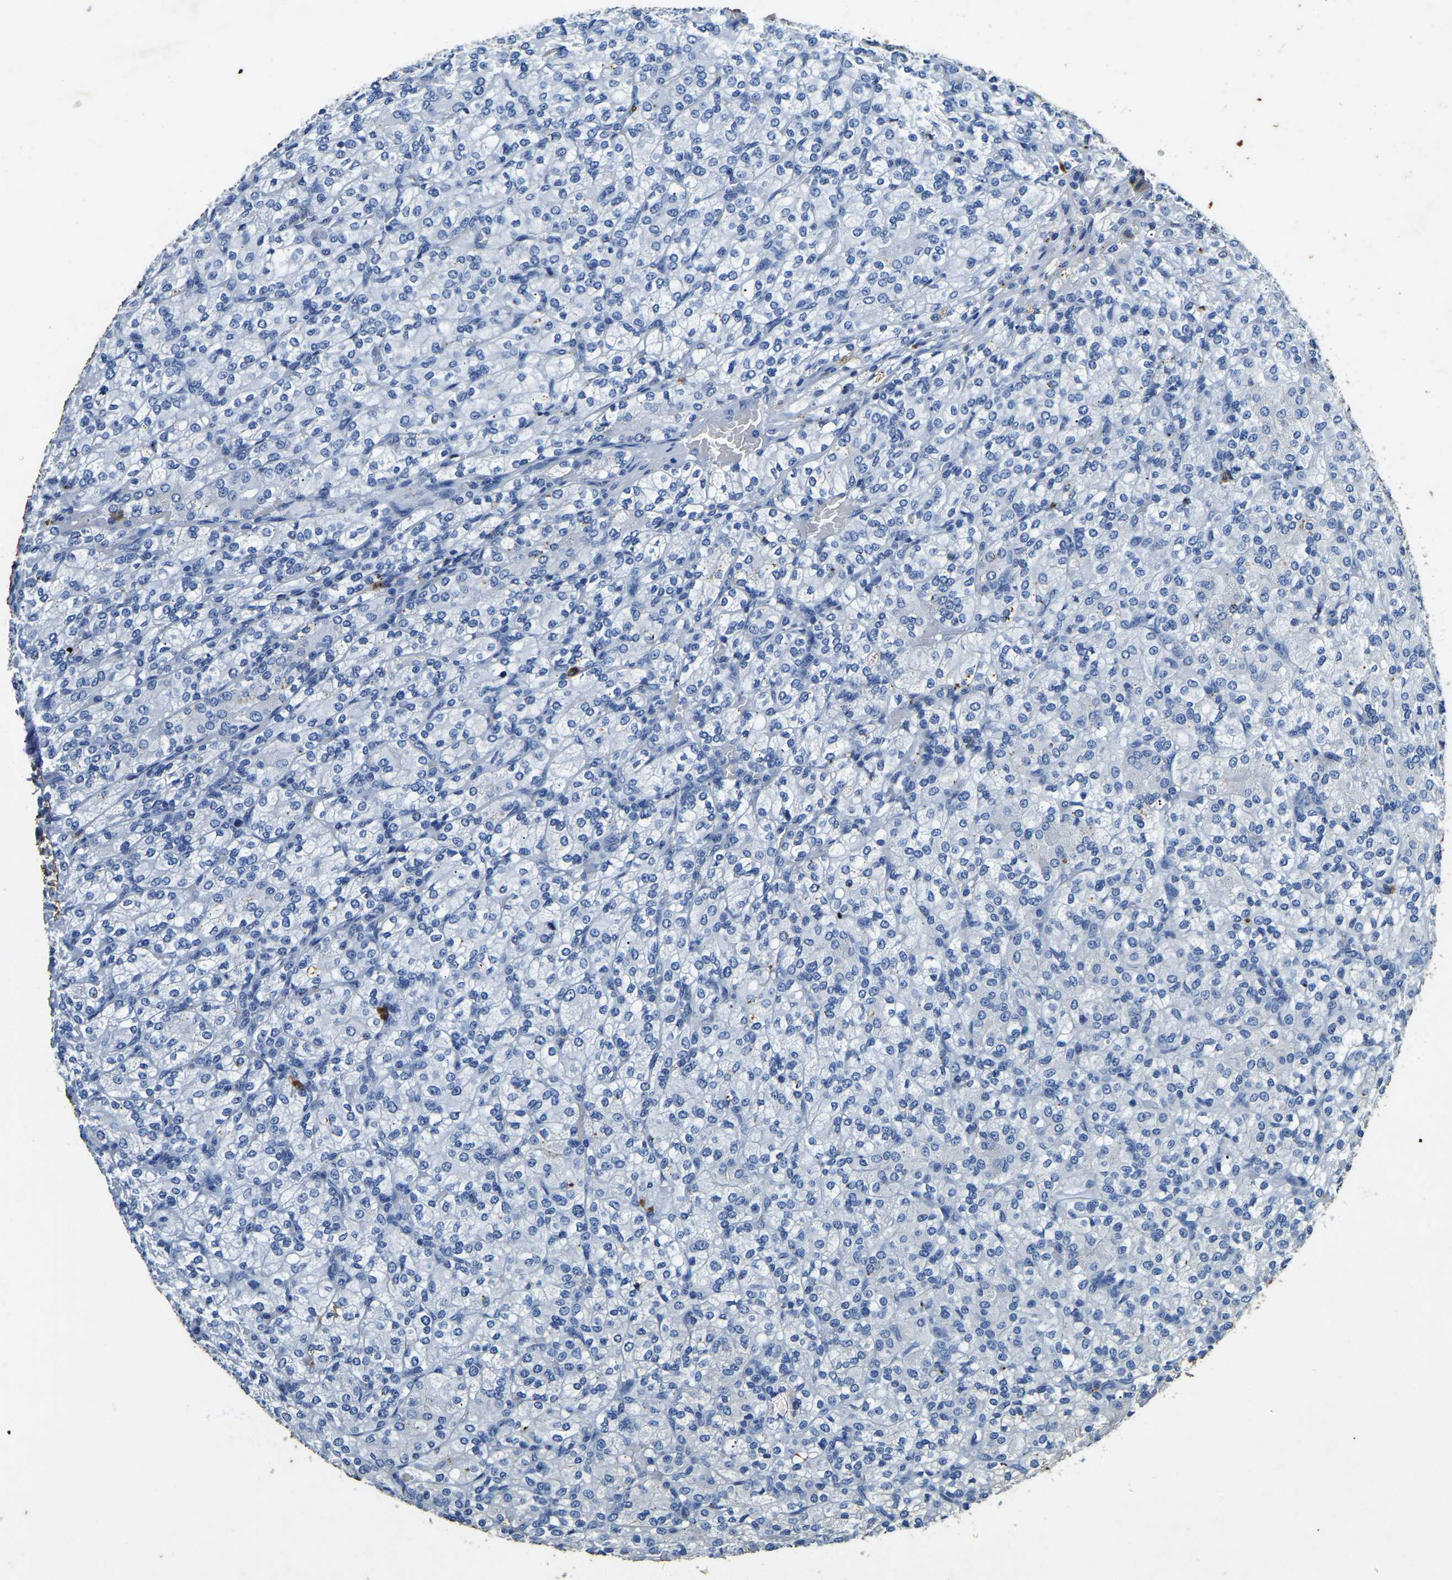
{"staining": {"intensity": "negative", "quantity": "none", "location": "none"}, "tissue": "renal cancer", "cell_type": "Tumor cells", "image_type": "cancer", "snomed": [{"axis": "morphology", "description": "Adenocarcinoma, NOS"}, {"axis": "topography", "description": "Kidney"}], "caption": "IHC histopathology image of neoplastic tissue: renal cancer stained with DAB (3,3'-diaminobenzidine) shows no significant protein positivity in tumor cells. (Brightfield microscopy of DAB immunohistochemistry (IHC) at high magnification).", "gene": "UBN2", "patient": {"sex": "male", "age": 77}}